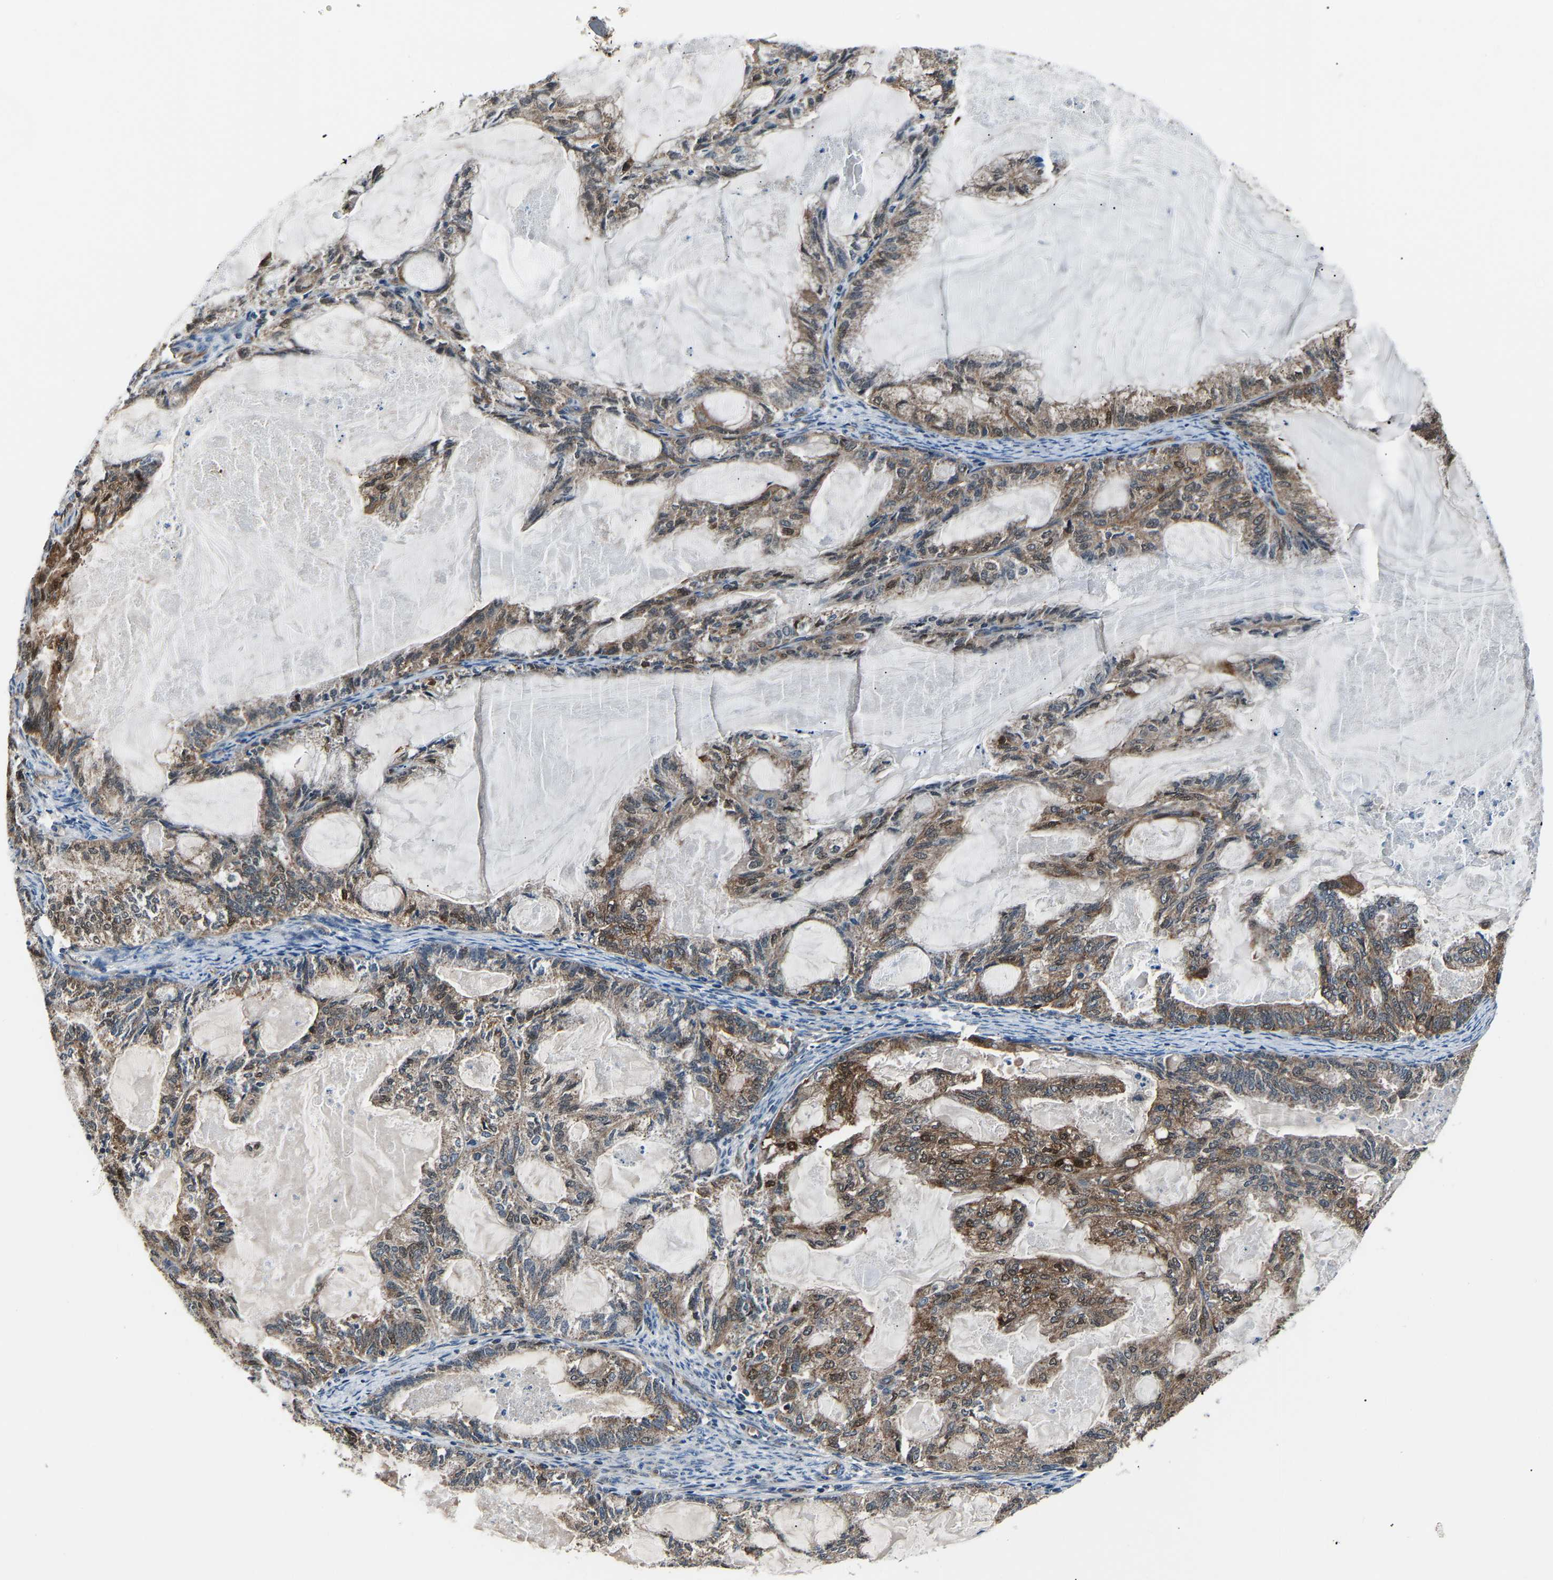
{"staining": {"intensity": "moderate", "quantity": ">75%", "location": "cytoplasmic/membranous"}, "tissue": "endometrial cancer", "cell_type": "Tumor cells", "image_type": "cancer", "snomed": [{"axis": "morphology", "description": "Adenocarcinoma, NOS"}, {"axis": "topography", "description": "Endometrium"}], "caption": "This is an image of immunohistochemistry staining of endometrial cancer, which shows moderate positivity in the cytoplasmic/membranous of tumor cells.", "gene": "GGCT", "patient": {"sex": "female", "age": 86}}